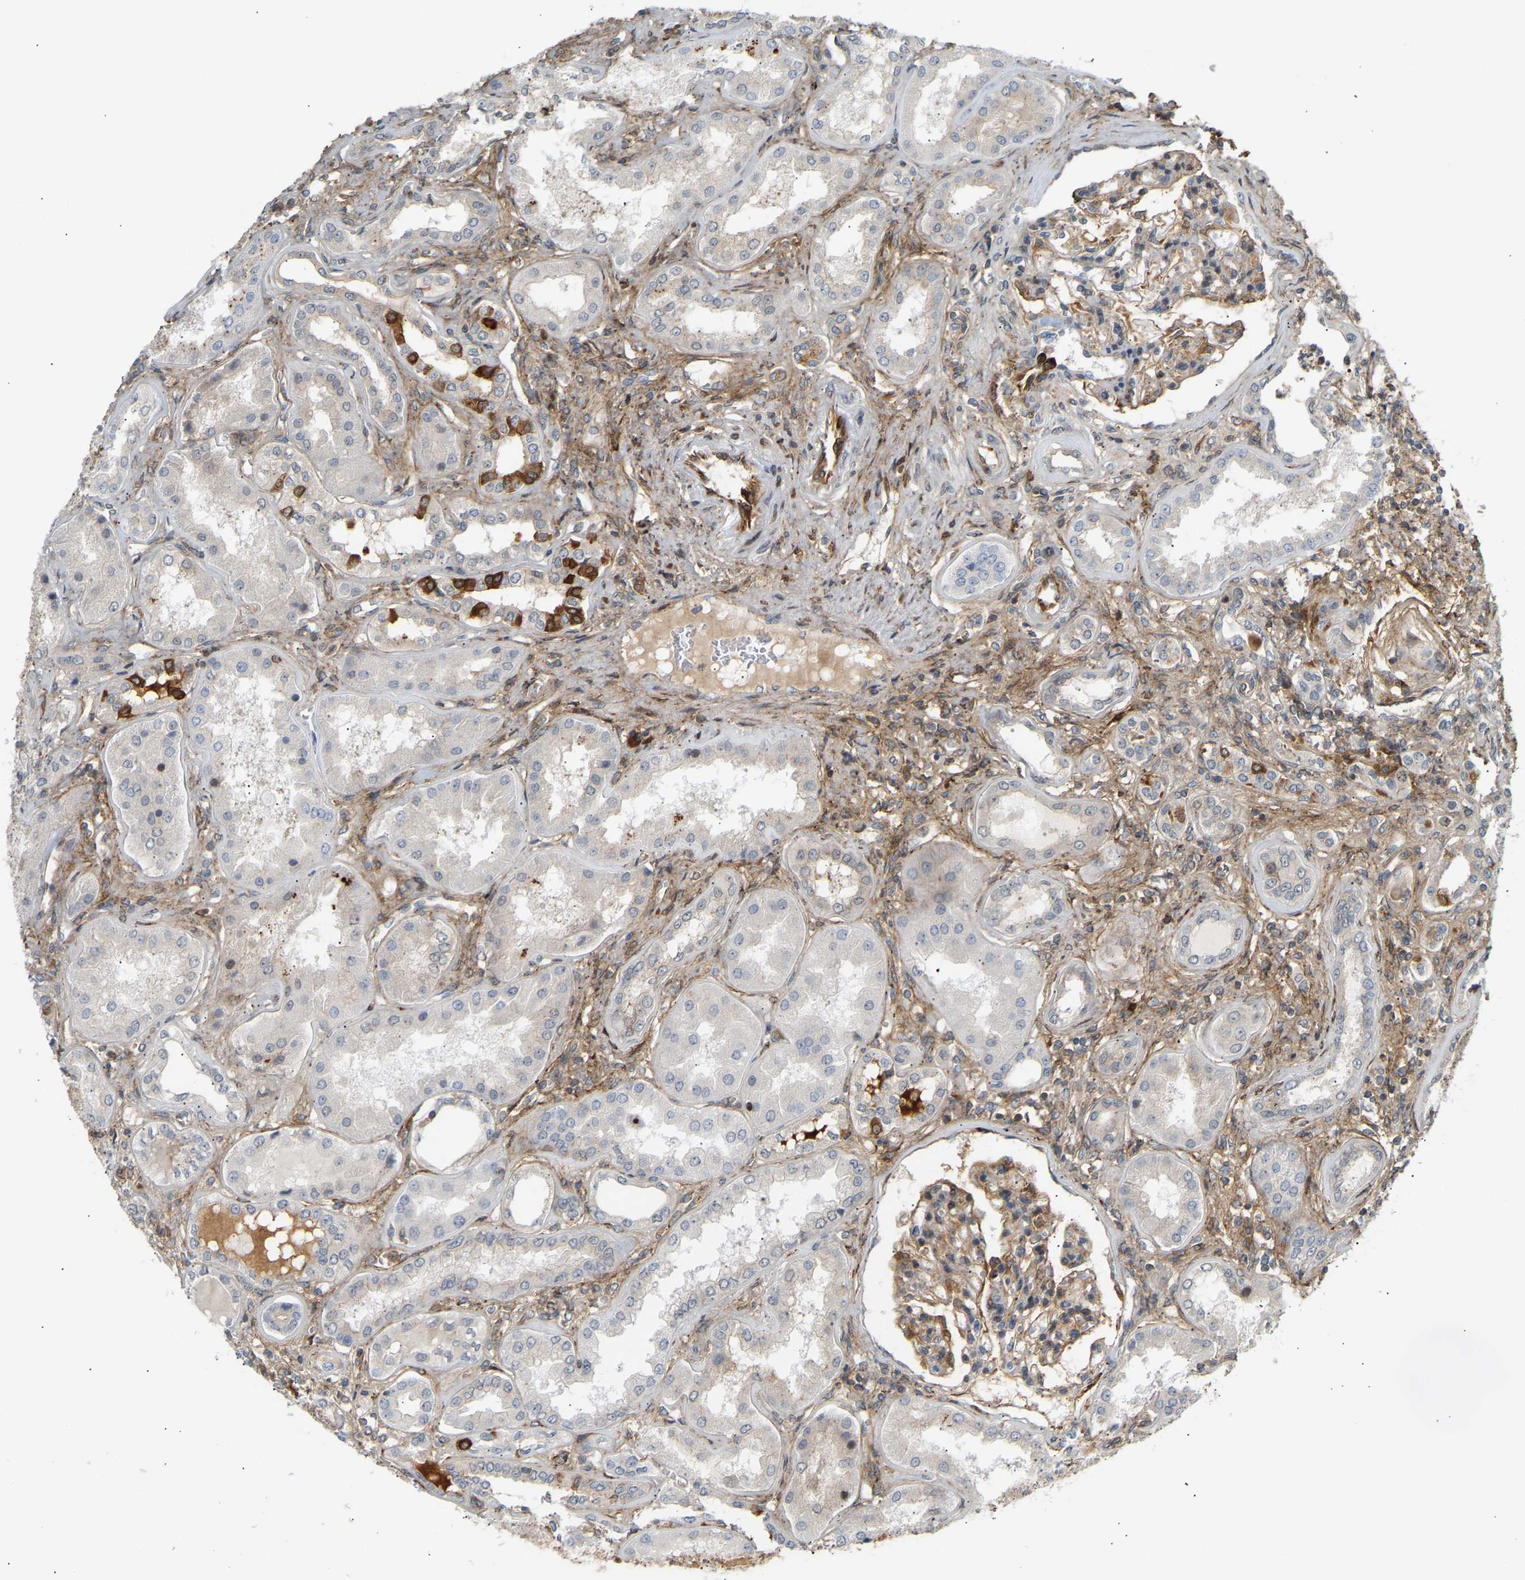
{"staining": {"intensity": "moderate", "quantity": ">75%", "location": "cytoplasmic/membranous"}, "tissue": "kidney", "cell_type": "Cells in glomeruli", "image_type": "normal", "snomed": [{"axis": "morphology", "description": "Normal tissue, NOS"}, {"axis": "topography", "description": "Kidney"}], "caption": "Protein expression analysis of unremarkable human kidney reveals moderate cytoplasmic/membranous expression in approximately >75% of cells in glomeruli. Immunohistochemistry stains the protein in brown and the nuclei are stained blue.", "gene": "PLCG2", "patient": {"sex": "female", "age": 56}}